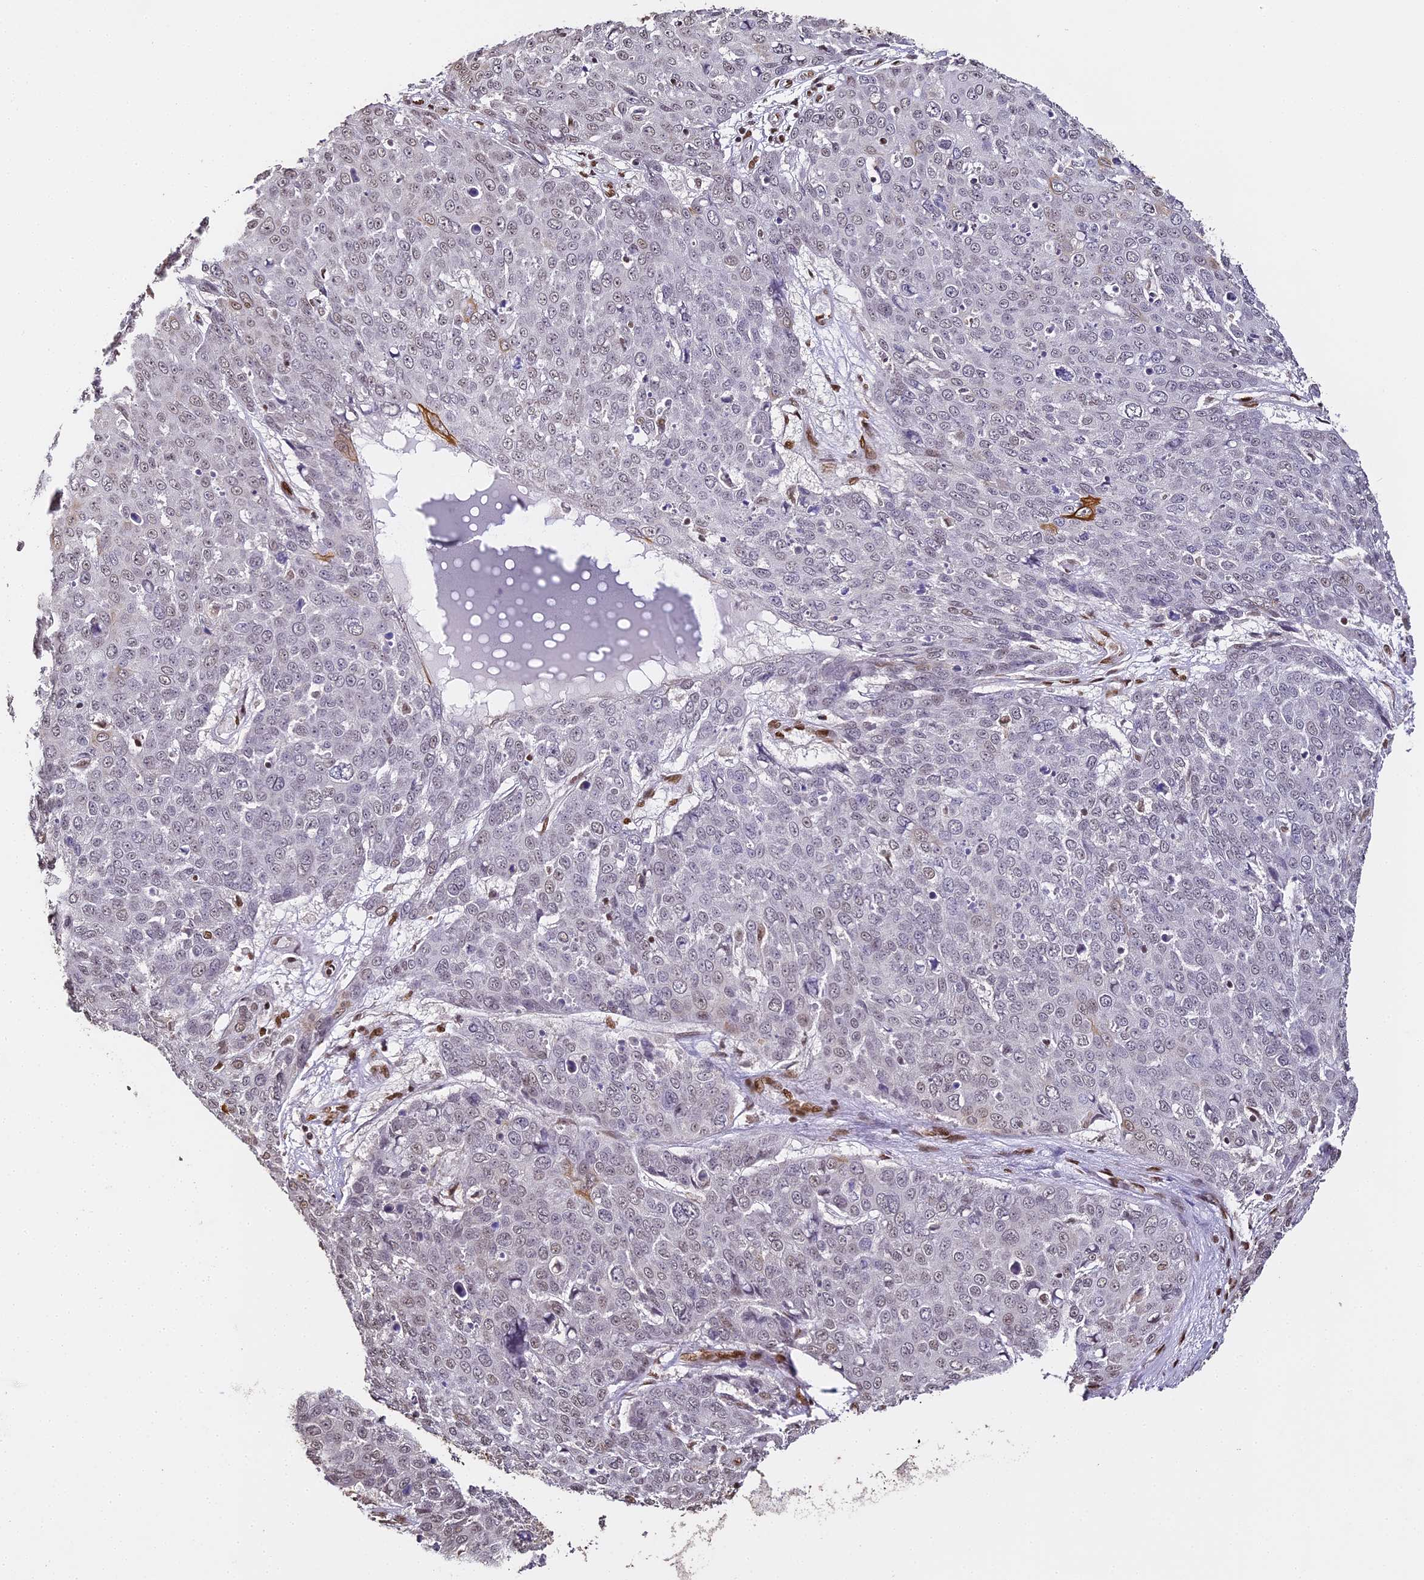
{"staining": {"intensity": "weak", "quantity": "25%-75%", "location": "nuclear"}, "tissue": "skin cancer", "cell_type": "Tumor cells", "image_type": "cancer", "snomed": [{"axis": "morphology", "description": "Squamous cell carcinoma, NOS"}, {"axis": "topography", "description": "Skin"}], "caption": "Protein analysis of skin squamous cell carcinoma tissue shows weak nuclear staining in approximately 25%-75% of tumor cells. (Brightfield microscopy of DAB IHC at high magnification).", "gene": "HNRNPA1", "patient": {"sex": "male", "age": 71}}